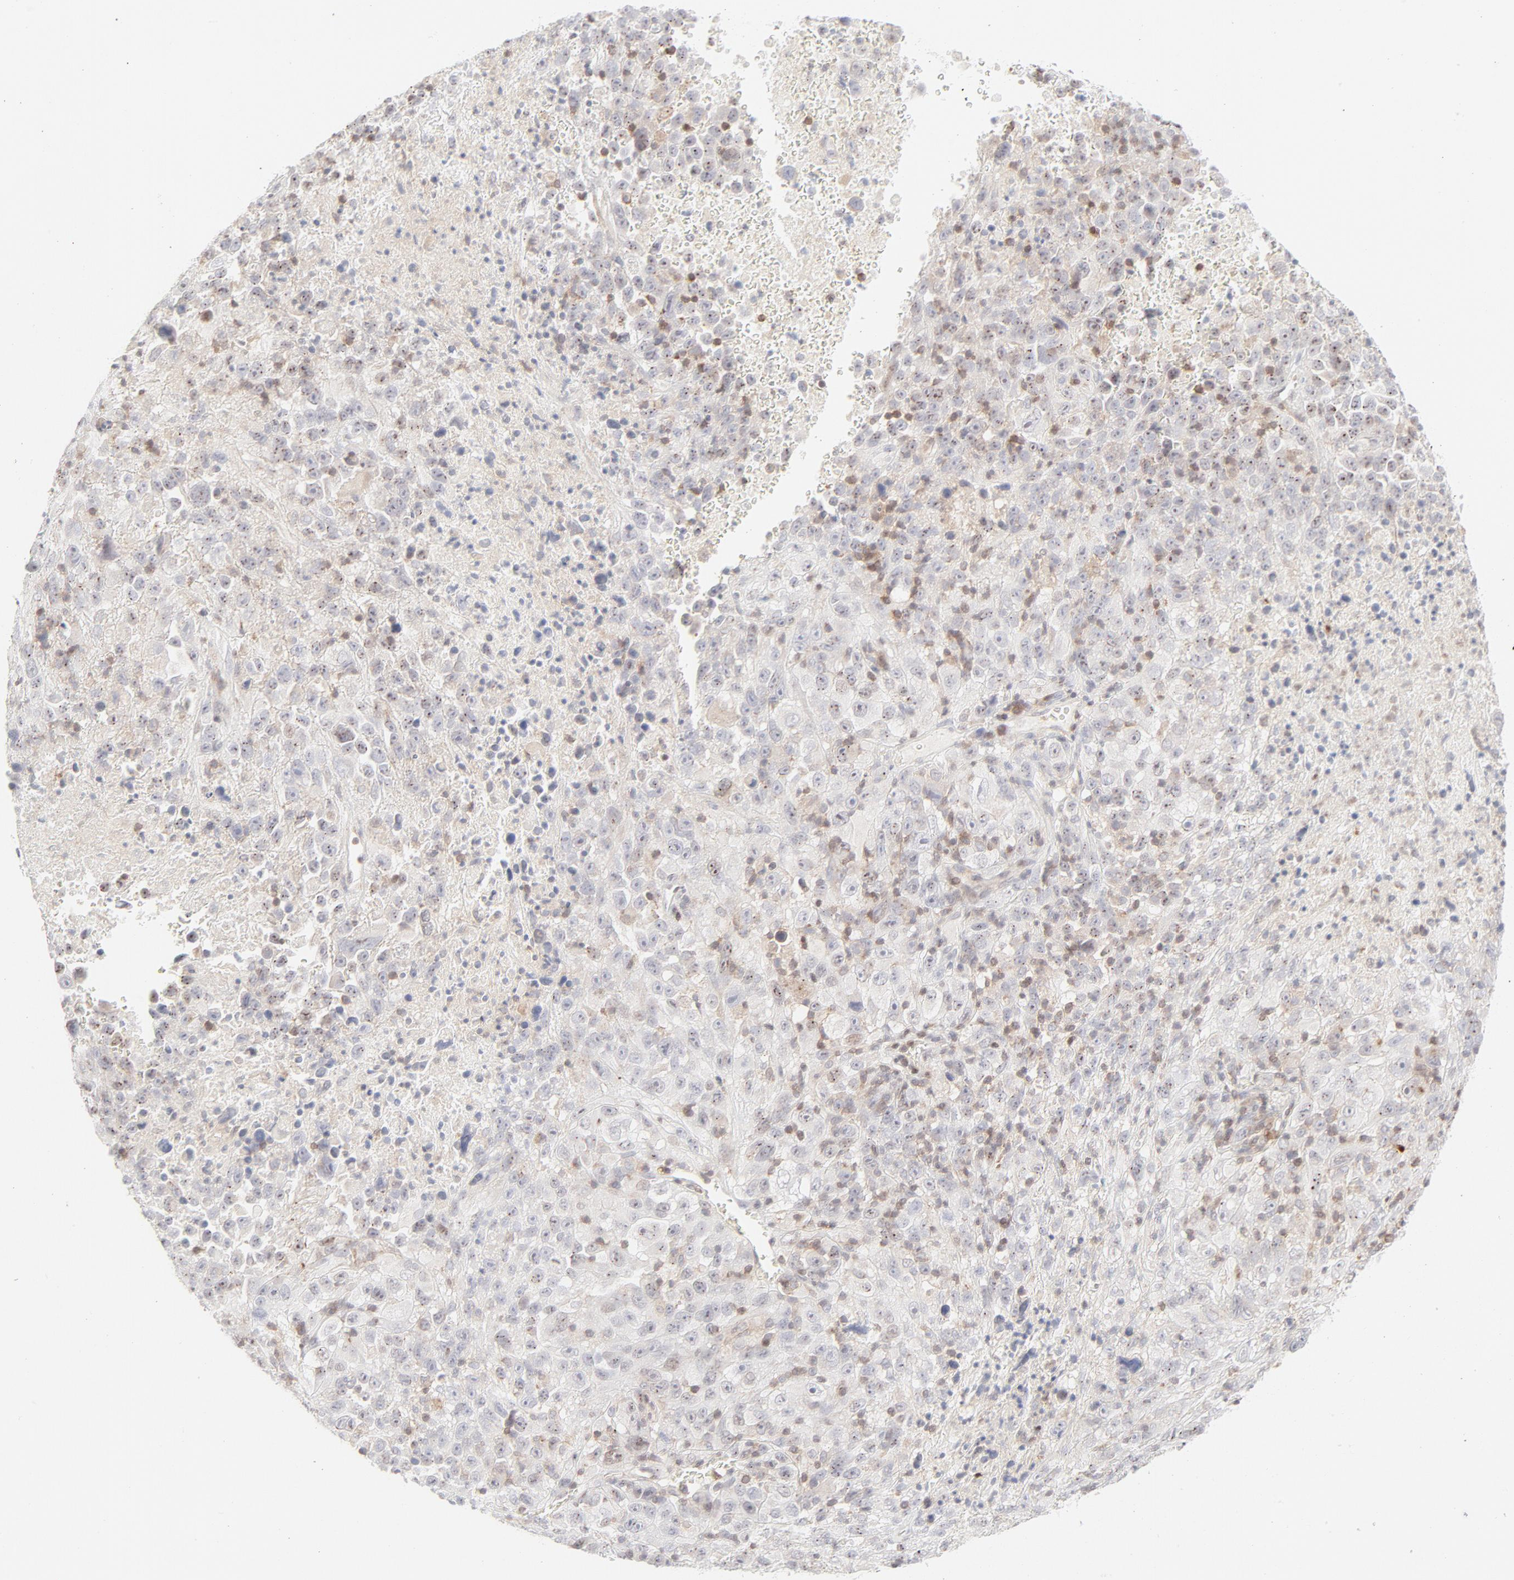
{"staining": {"intensity": "moderate", "quantity": "<25%", "location": "cytoplasmic/membranous"}, "tissue": "melanoma", "cell_type": "Tumor cells", "image_type": "cancer", "snomed": [{"axis": "morphology", "description": "Malignant melanoma, Metastatic site"}, {"axis": "topography", "description": "Cerebral cortex"}], "caption": "Human melanoma stained for a protein (brown) exhibits moderate cytoplasmic/membranous positive positivity in about <25% of tumor cells.", "gene": "PRKCB", "patient": {"sex": "female", "age": 52}}